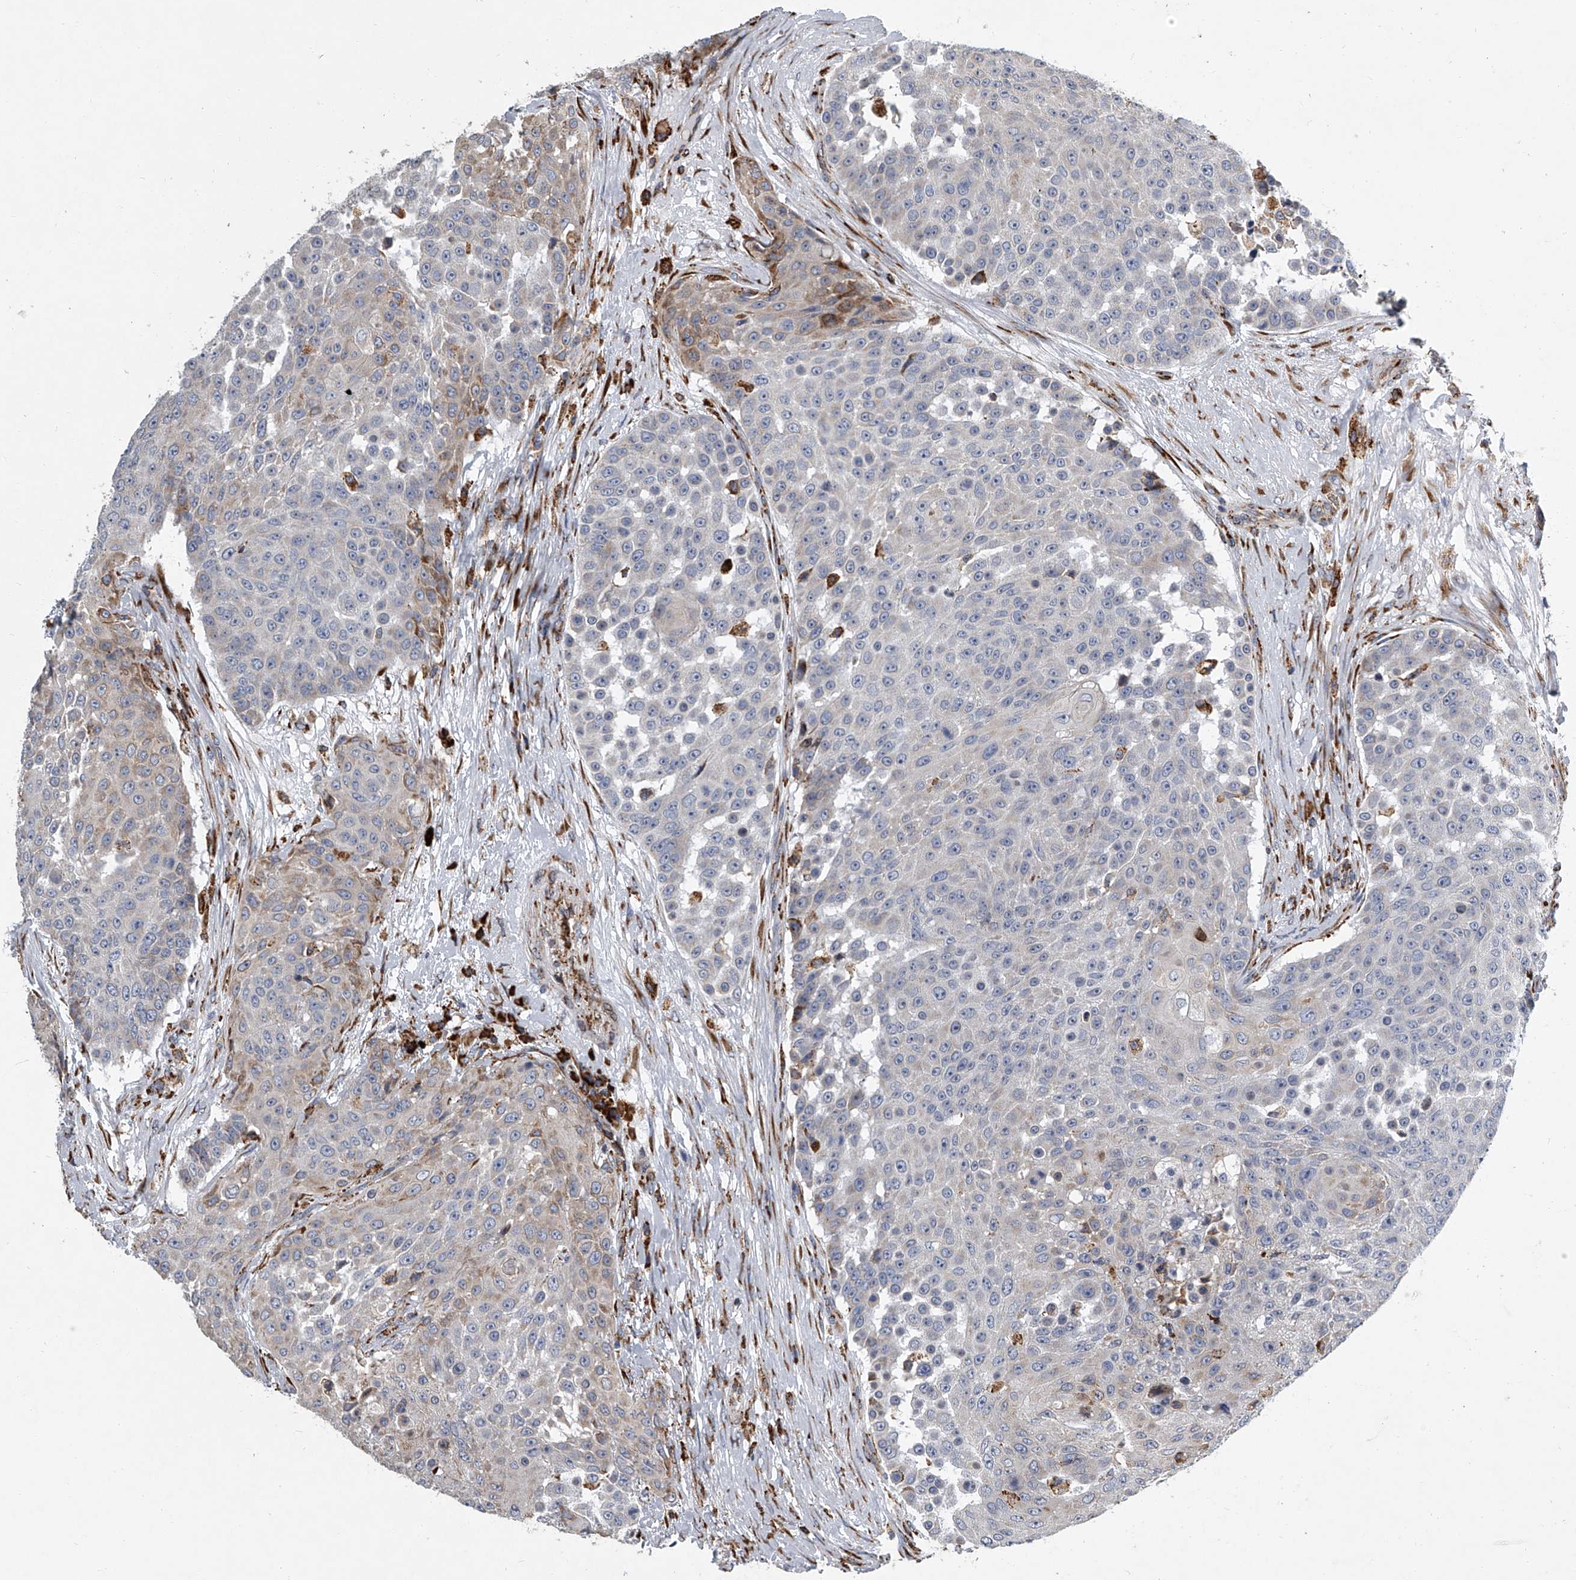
{"staining": {"intensity": "weak", "quantity": "<25%", "location": "cytoplasmic/membranous"}, "tissue": "urothelial cancer", "cell_type": "Tumor cells", "image_type": "cancer", "snomed": [{"axis": "morphology", "description": "Urothelial carcinoma, High grade"}, {"axis": "topography", "description": "Urinary bladder"}], "caption": "Urothelial carcinoma (high-grade) was stained to show a protein in brown. There is no significant expression in tumor cells. The staining was performed using DAB to visualize the protein expression in brown, while the nuclei were stained in blue with hematoxylin (Magnification: 20x).", "gene": "TMEM63C", "patient": {"sex": "female", "age": 63}}